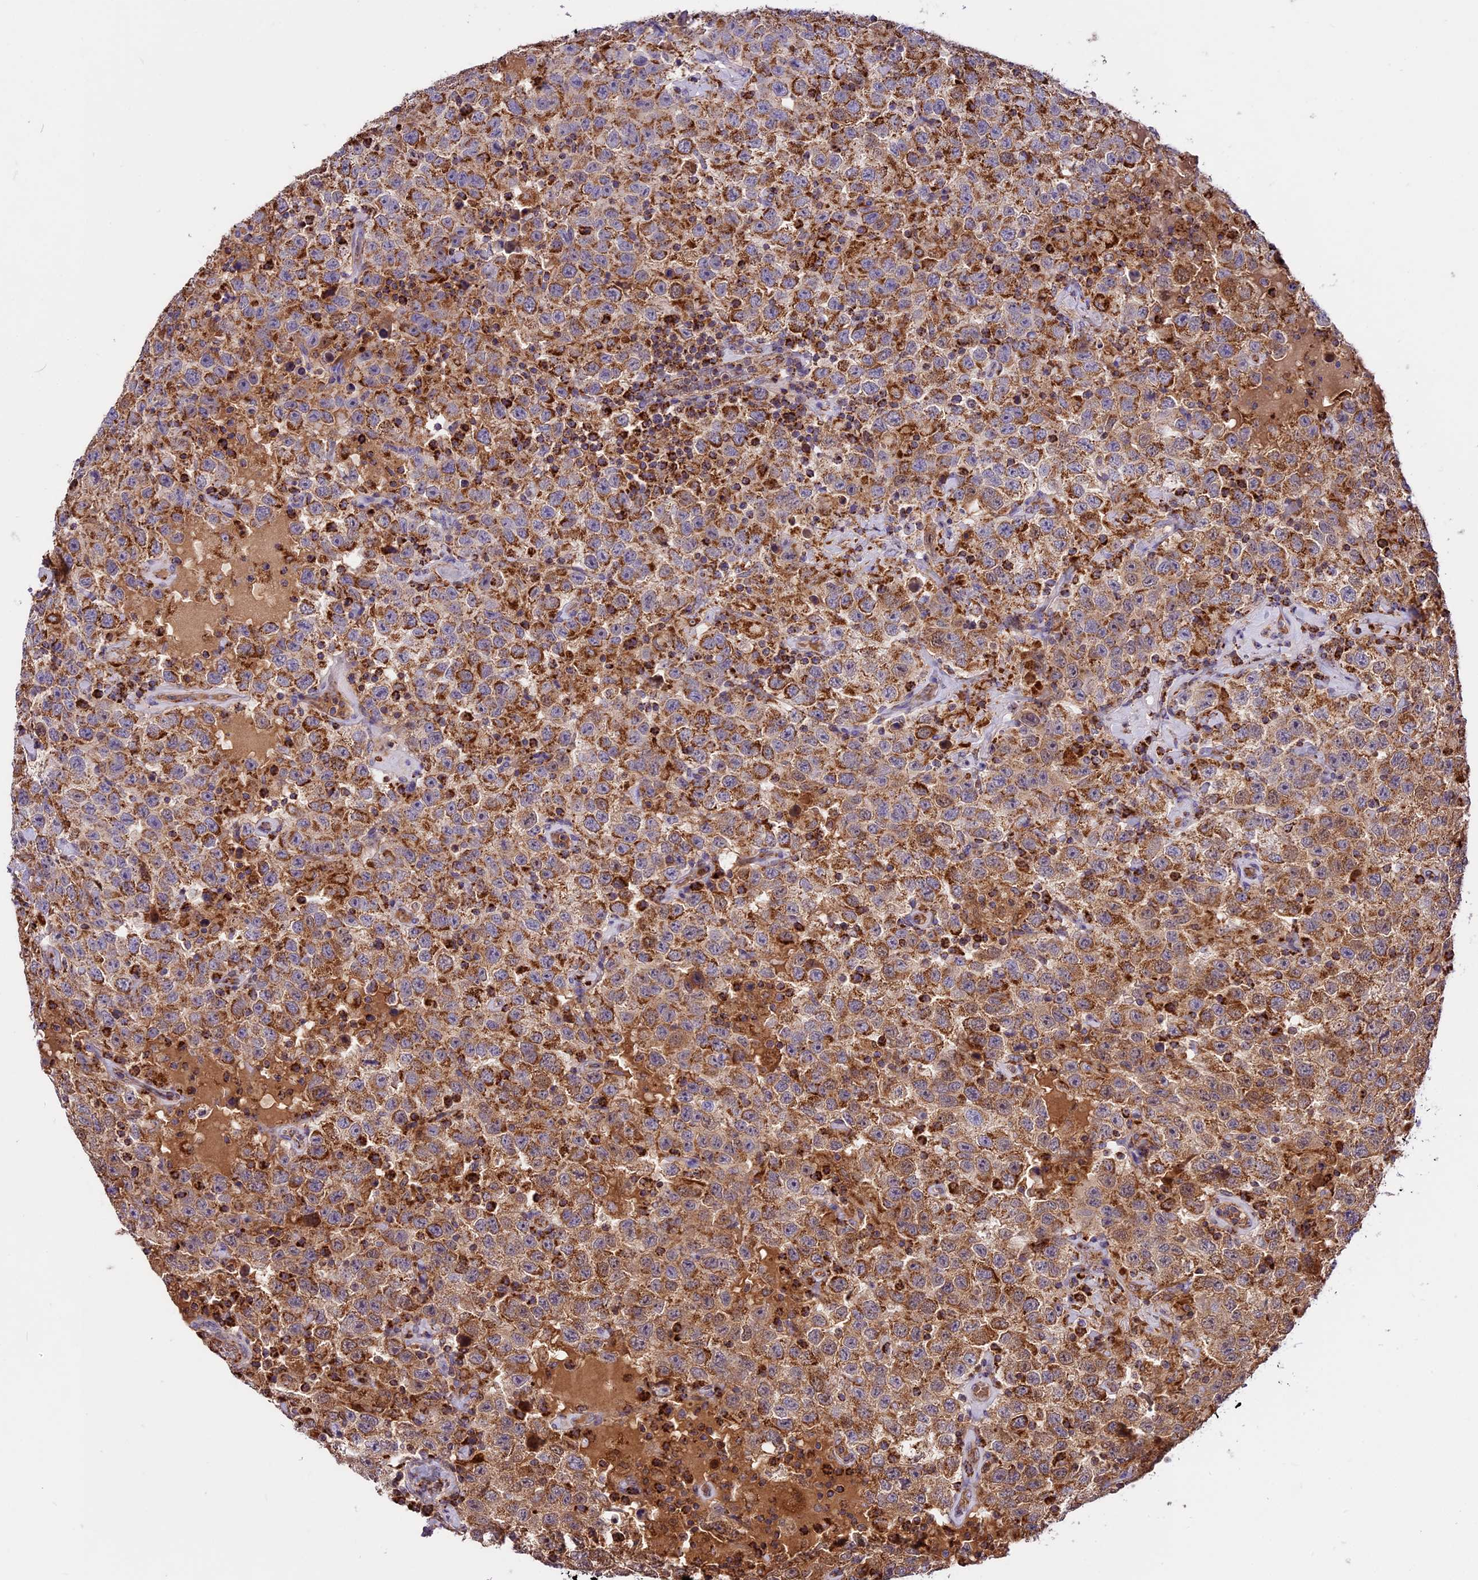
{"staining": {"intensity": "moderate", "quantity": ">75%", "location": "cytoplasmic/membranous"}, "tissue": "testis cancer", "cell_type": "Tumor cells", "image_type": "cancer", "snomed": [{"axis": "morphology", "description": "Seminoma, NOS"}, {"axis": "topography", "description": "Testis"}], "caption": "An IHC histopathology image of tumor tissue is shown. Protein staining in brown labels moderate cytoplasmic/membranous positivity in testis cancer within tumor cells.", "gene": "COX17", "patient": {"sex": "male", "age": 41}}